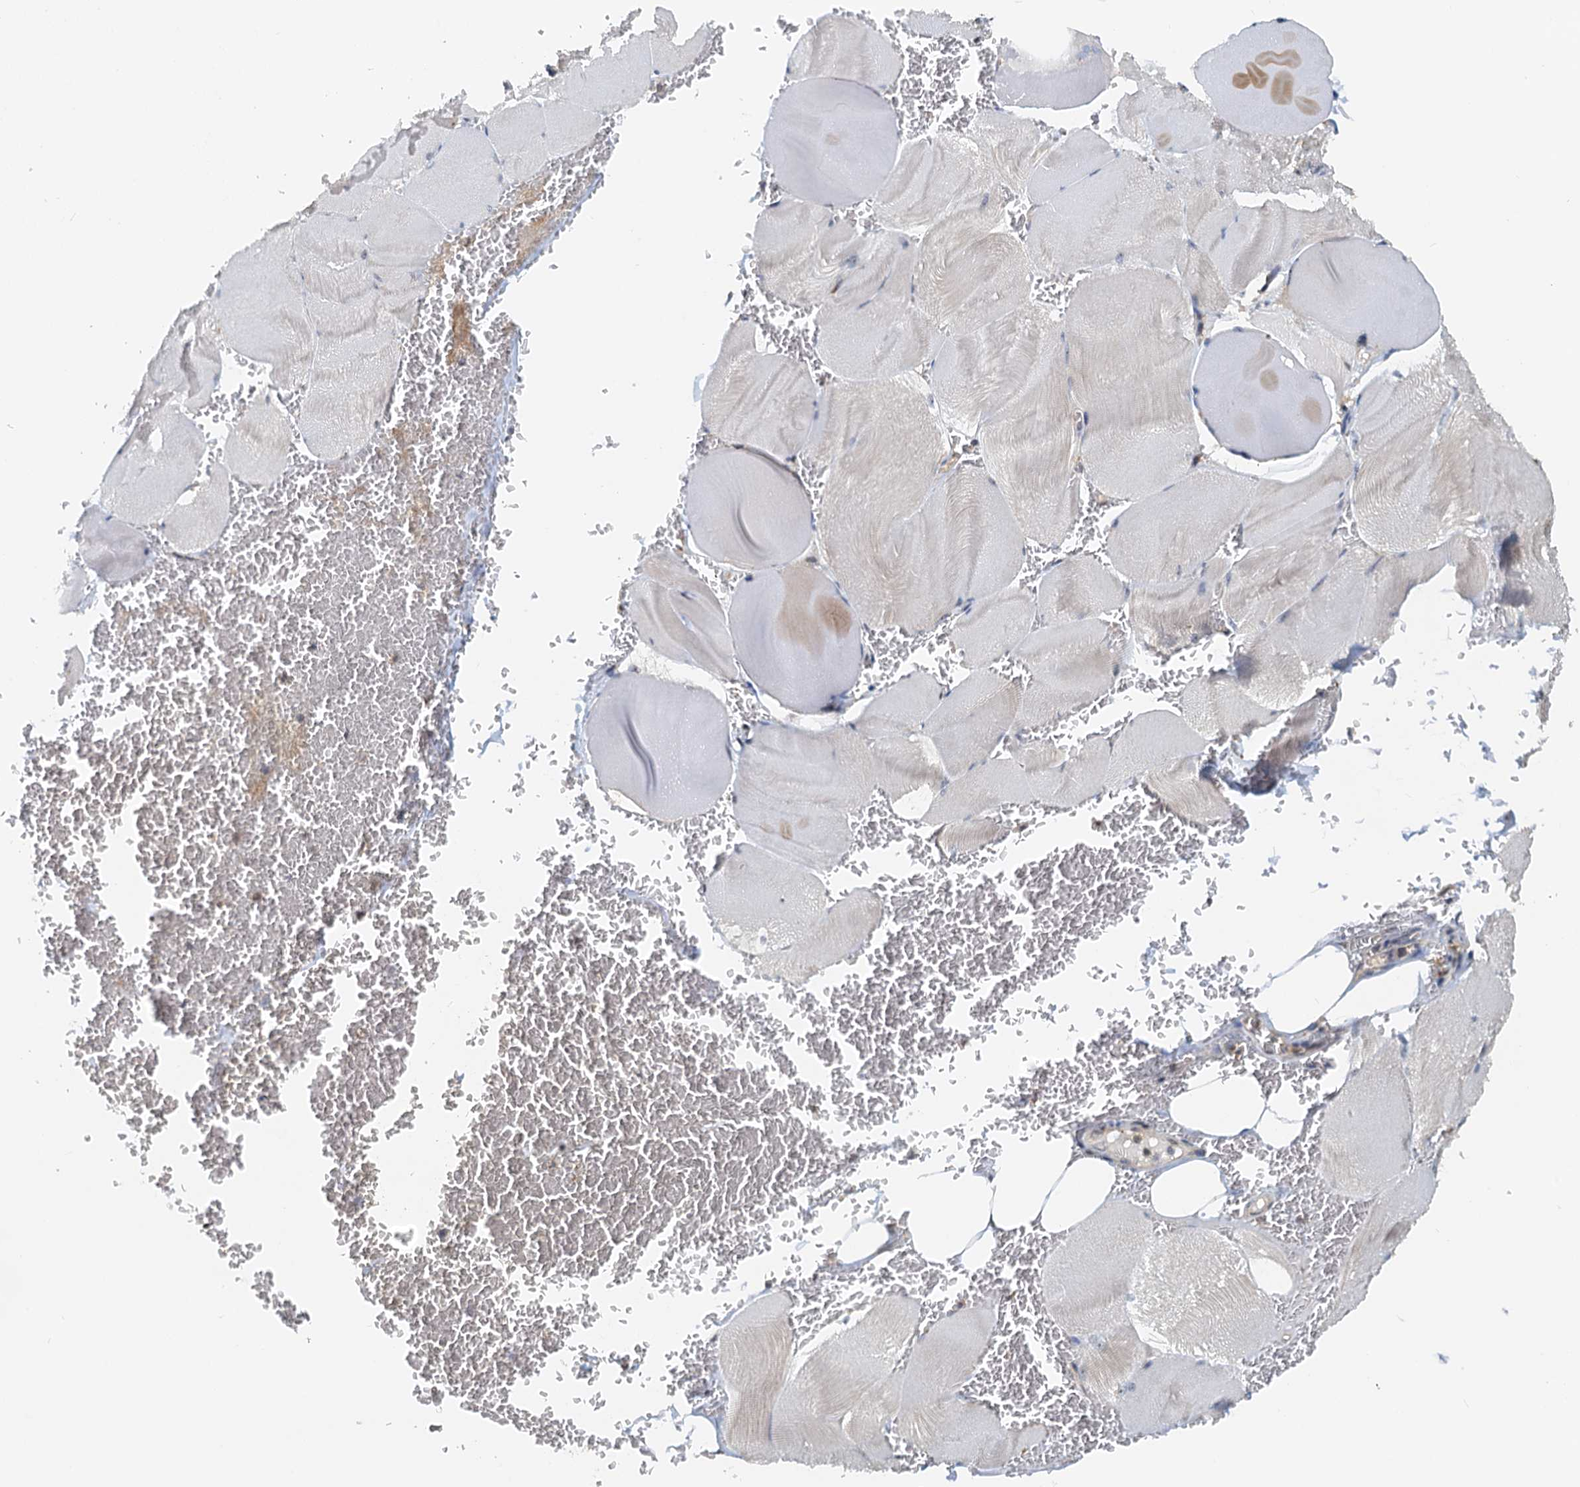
{"staining": {"intensity": "weak", "quantity": "<25%", "location": "cytoplasmic/membranous"}, "tissue": "skeletal muscle", "cell_type": "Myocytes", "image_type": "normal", "snomed": [{"axis": "morphology", "description": "Normal tissue, NOS"}, {"axis": "morphology", "description": "Basal cell carcinoma"}, {"axis": "topography", "description": "Skeletal muscle"}], "caption": "Image shows no protein staining in myocytes of unremarkable skeletal muscle.", "gene": "SPINDOC", "patient": {"sex": "female", "age": 64}}